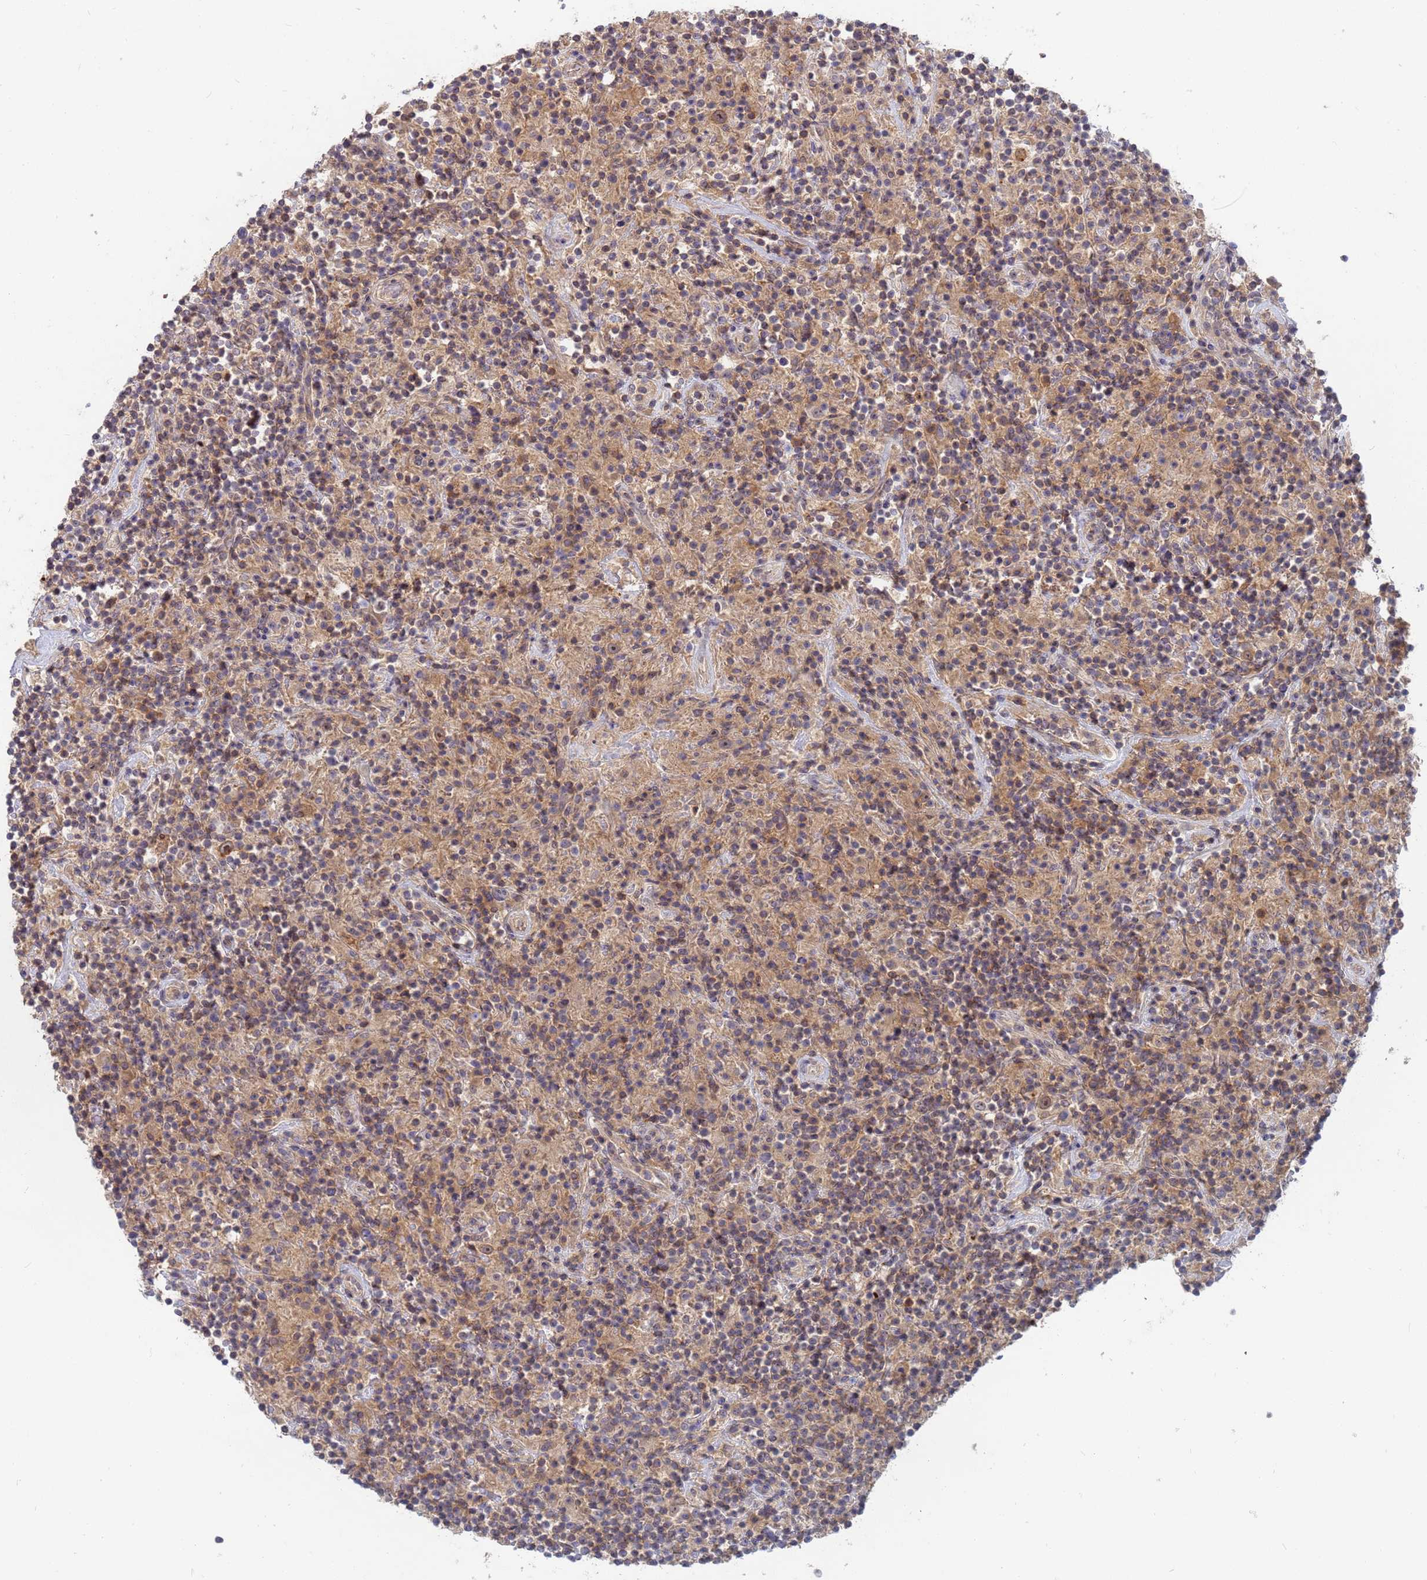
{"staining": {"intensity": "moderate", "quantity": ">75%", "location": "cytoplasmic/membranous,nuclear"}, "tissue": "lymphoma", "cell_type": "Tumor cells", "image_type": "cancer", "snomed": [{"axis": "morphology", "description": "Hodgkin's disease, NOS"}, {"axis": "topography", "description": "Lymph node"}], "caption": "A brown stain shows moderate cytoplasmic/membranous and nuclear positivity of a protein in lymphoma tumor cells.", "gene": "SHARPIN", "patient": {"sex": "male", "age": 70}}